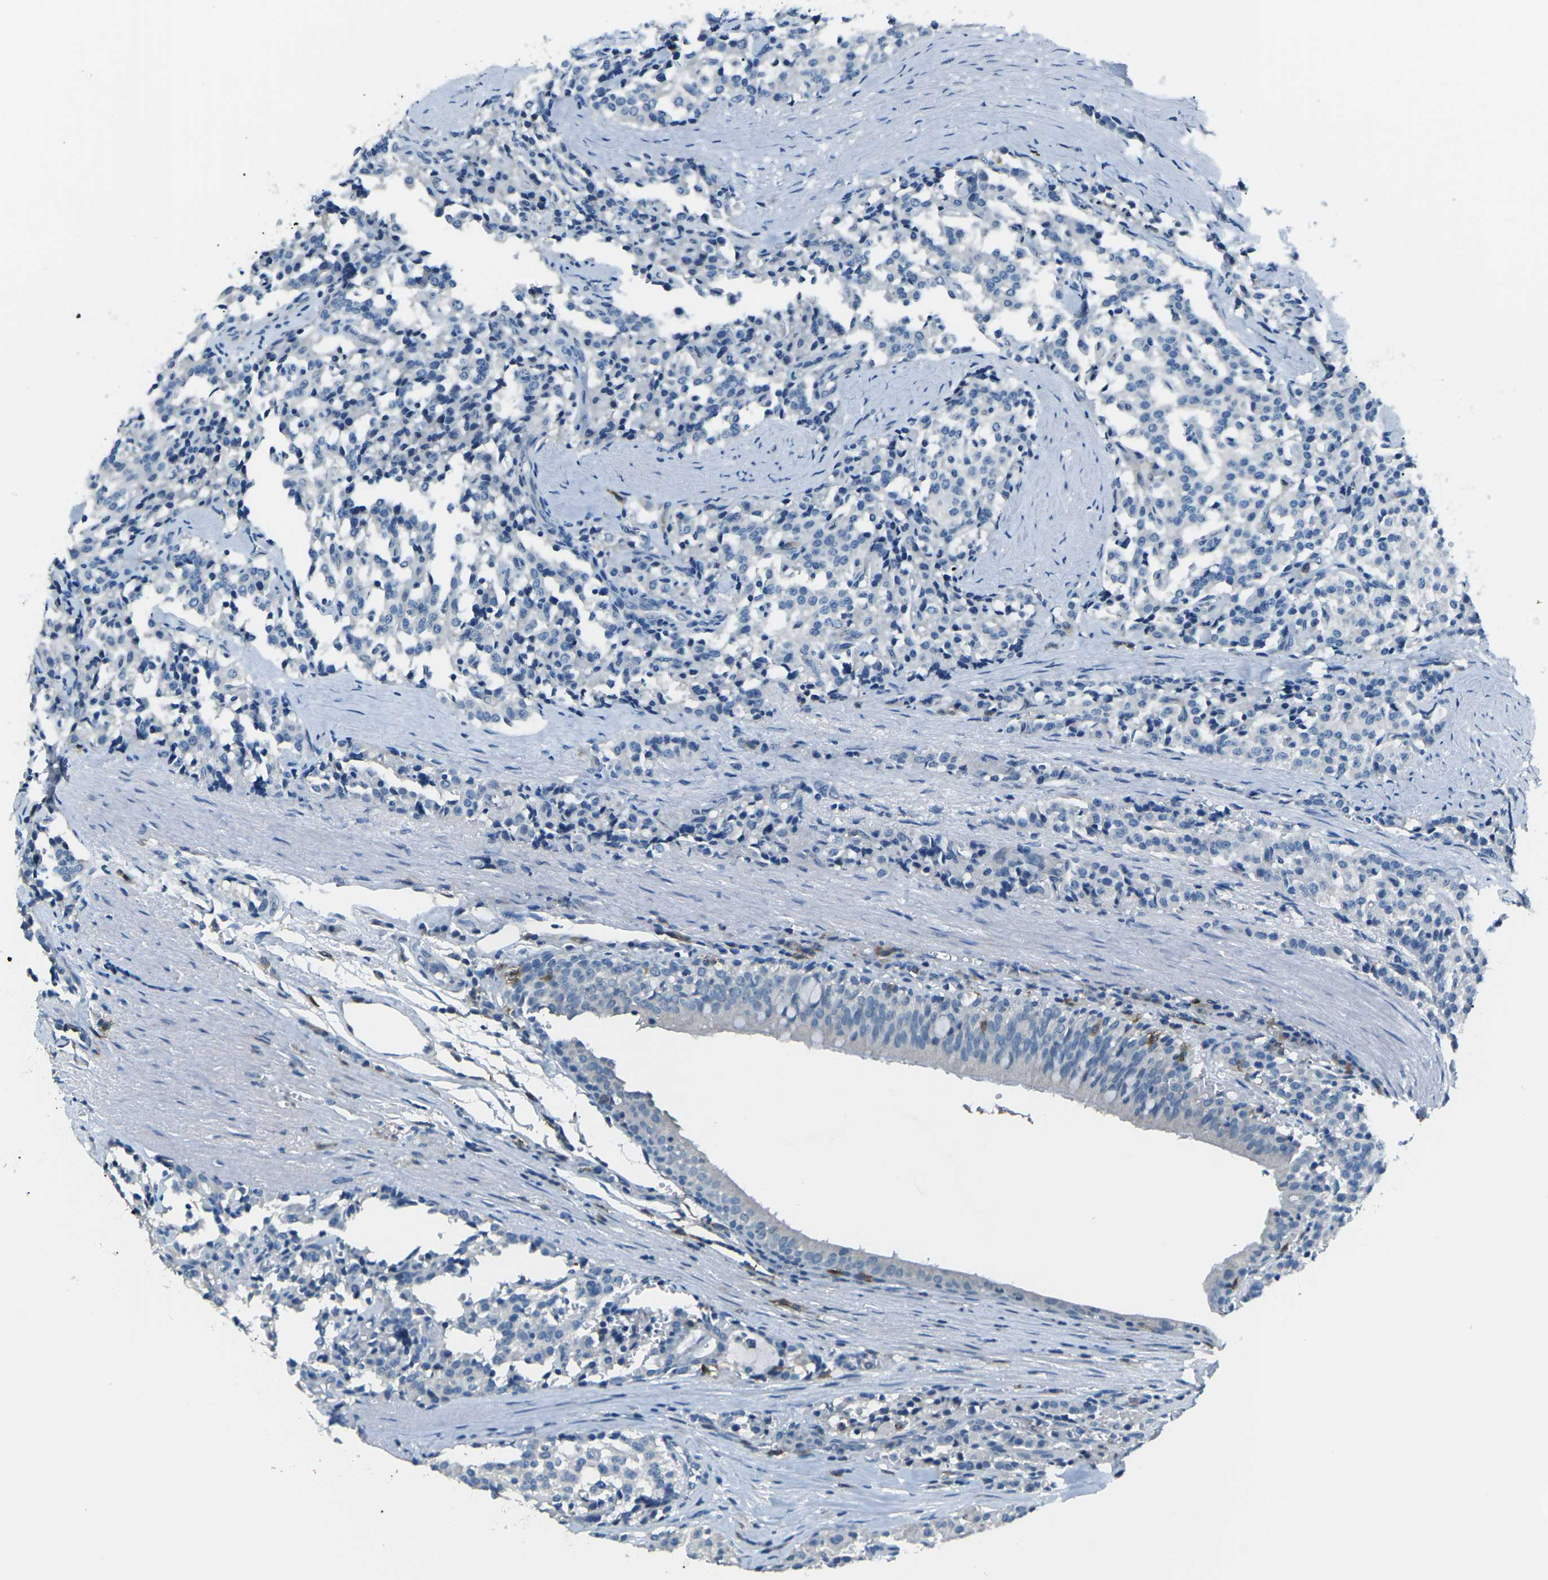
{"staining": {"intensity": "negative", "quantity": "none", "location": "none"}, "tissue": "carcinoid", "cell_type": "Tumor cells", "image_type": "cancer", "snomed": [{"axis": "morphology", "description": "Carcinoid, malignant, NOS"}, {"axis": "topography", "description": "Lung"}], "caption": "Micrograph shows no significant protein expression in tumor cells of carcinoid (malignant).", "gene": "CD1D", "patient": {"sex": "male", "age": 30}}